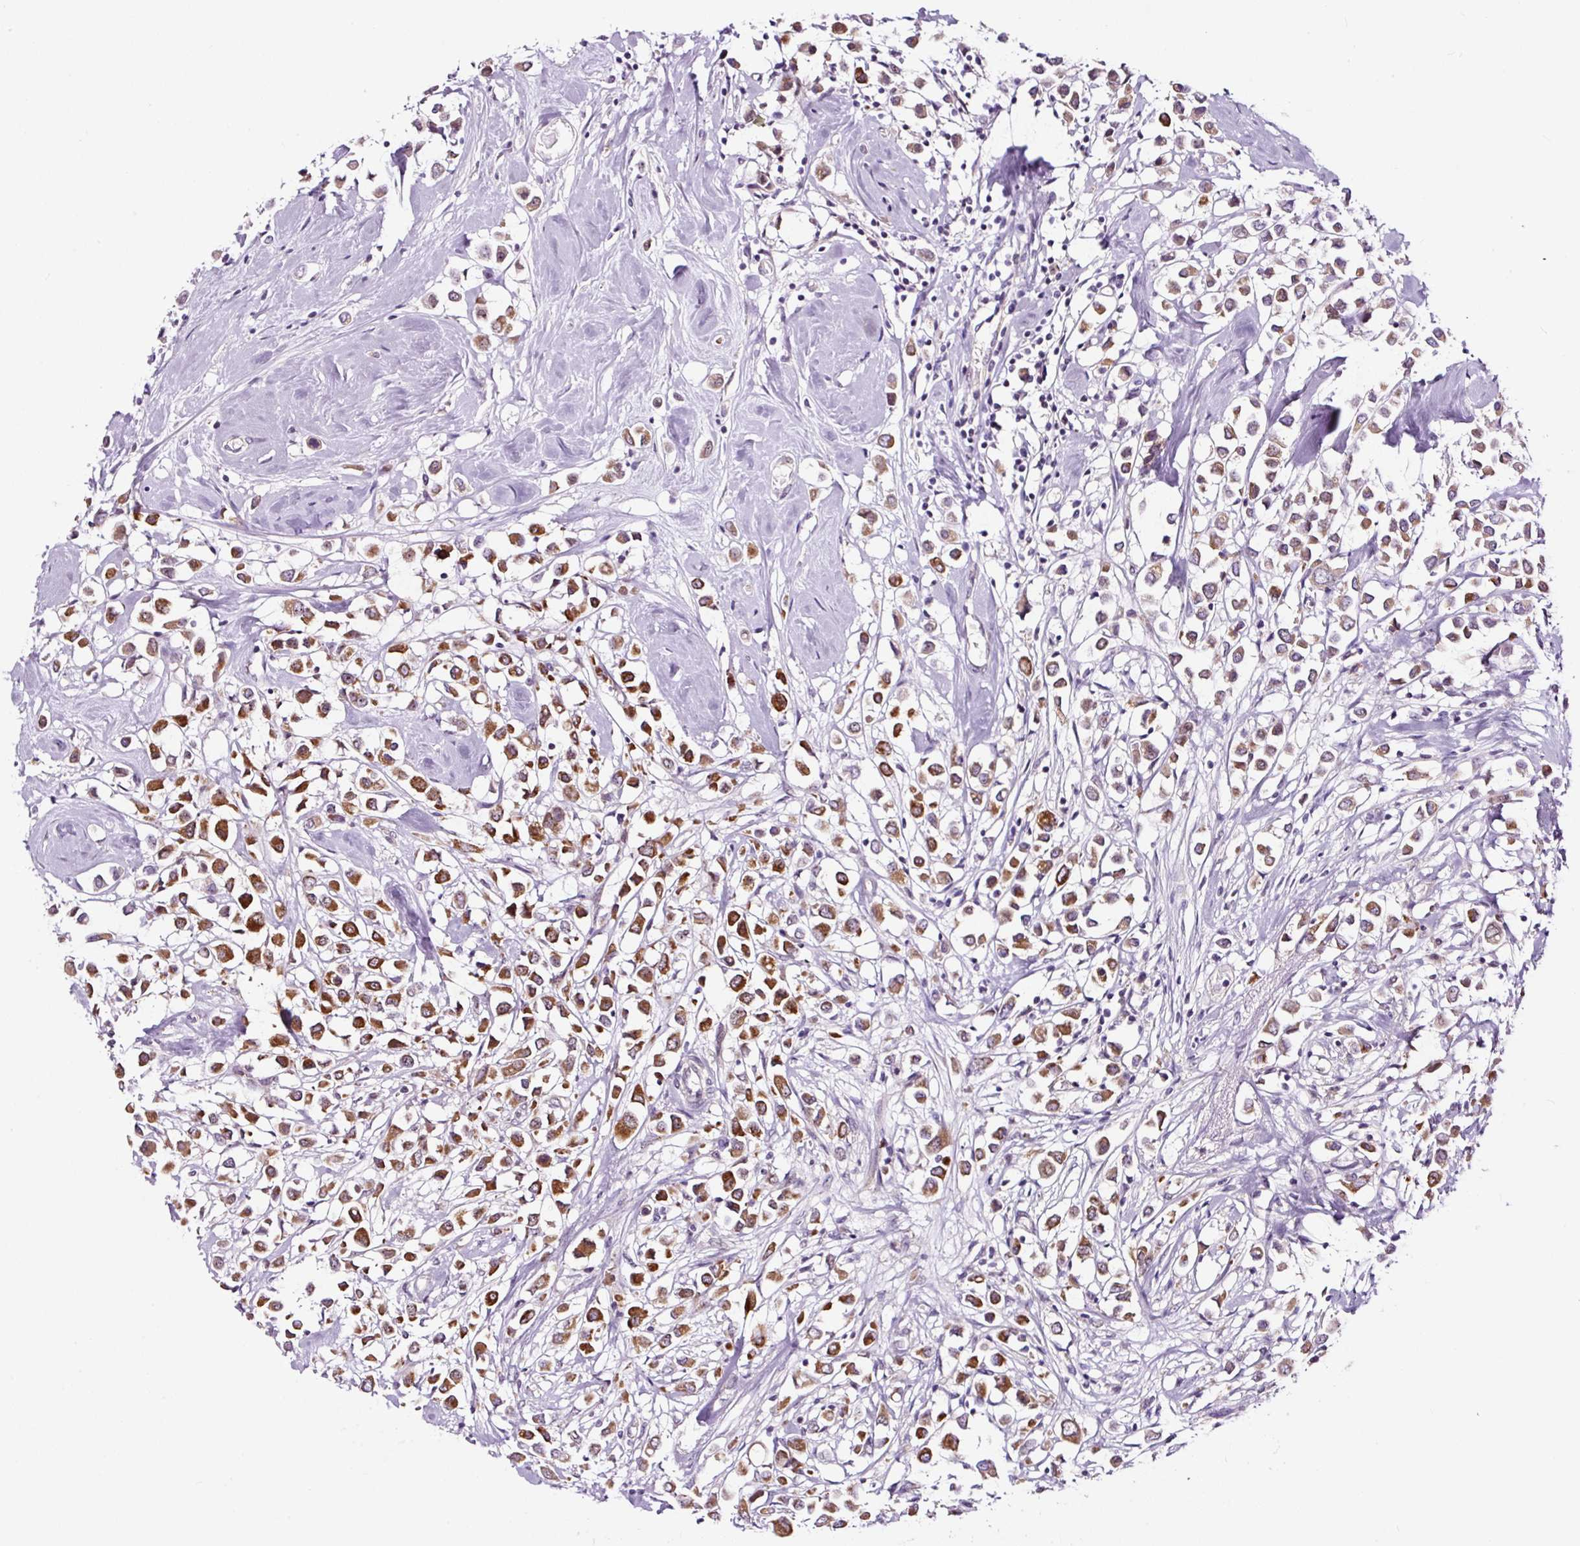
{"staining": {"intensity": "moderate", "quantity": ">75%", "location": "cytoplasmic/membranous"}, "tissue": "breast cancer", "cell_type": "Tumor cells", "image_type": "cancer", "snomed": [{"axis": "morphology", "description": "Duct carcinoma"}, {"axis": "topography", "description": "Breast"}], "caption": "Immunohistochemistry (IHC) staining of breast cancer, which displays medium levels of moderate cytoplasmic/membranous staining in approximately >75% of tumor cells indicating moderate cytoplasmic/membranous protein staining. The staining was performed using DAB (brown) for protein detection and nuclei were counterstained in hematoxylin (blue).", "gene": "NOM1", "patient": {"sex": "female", "age": 61}}